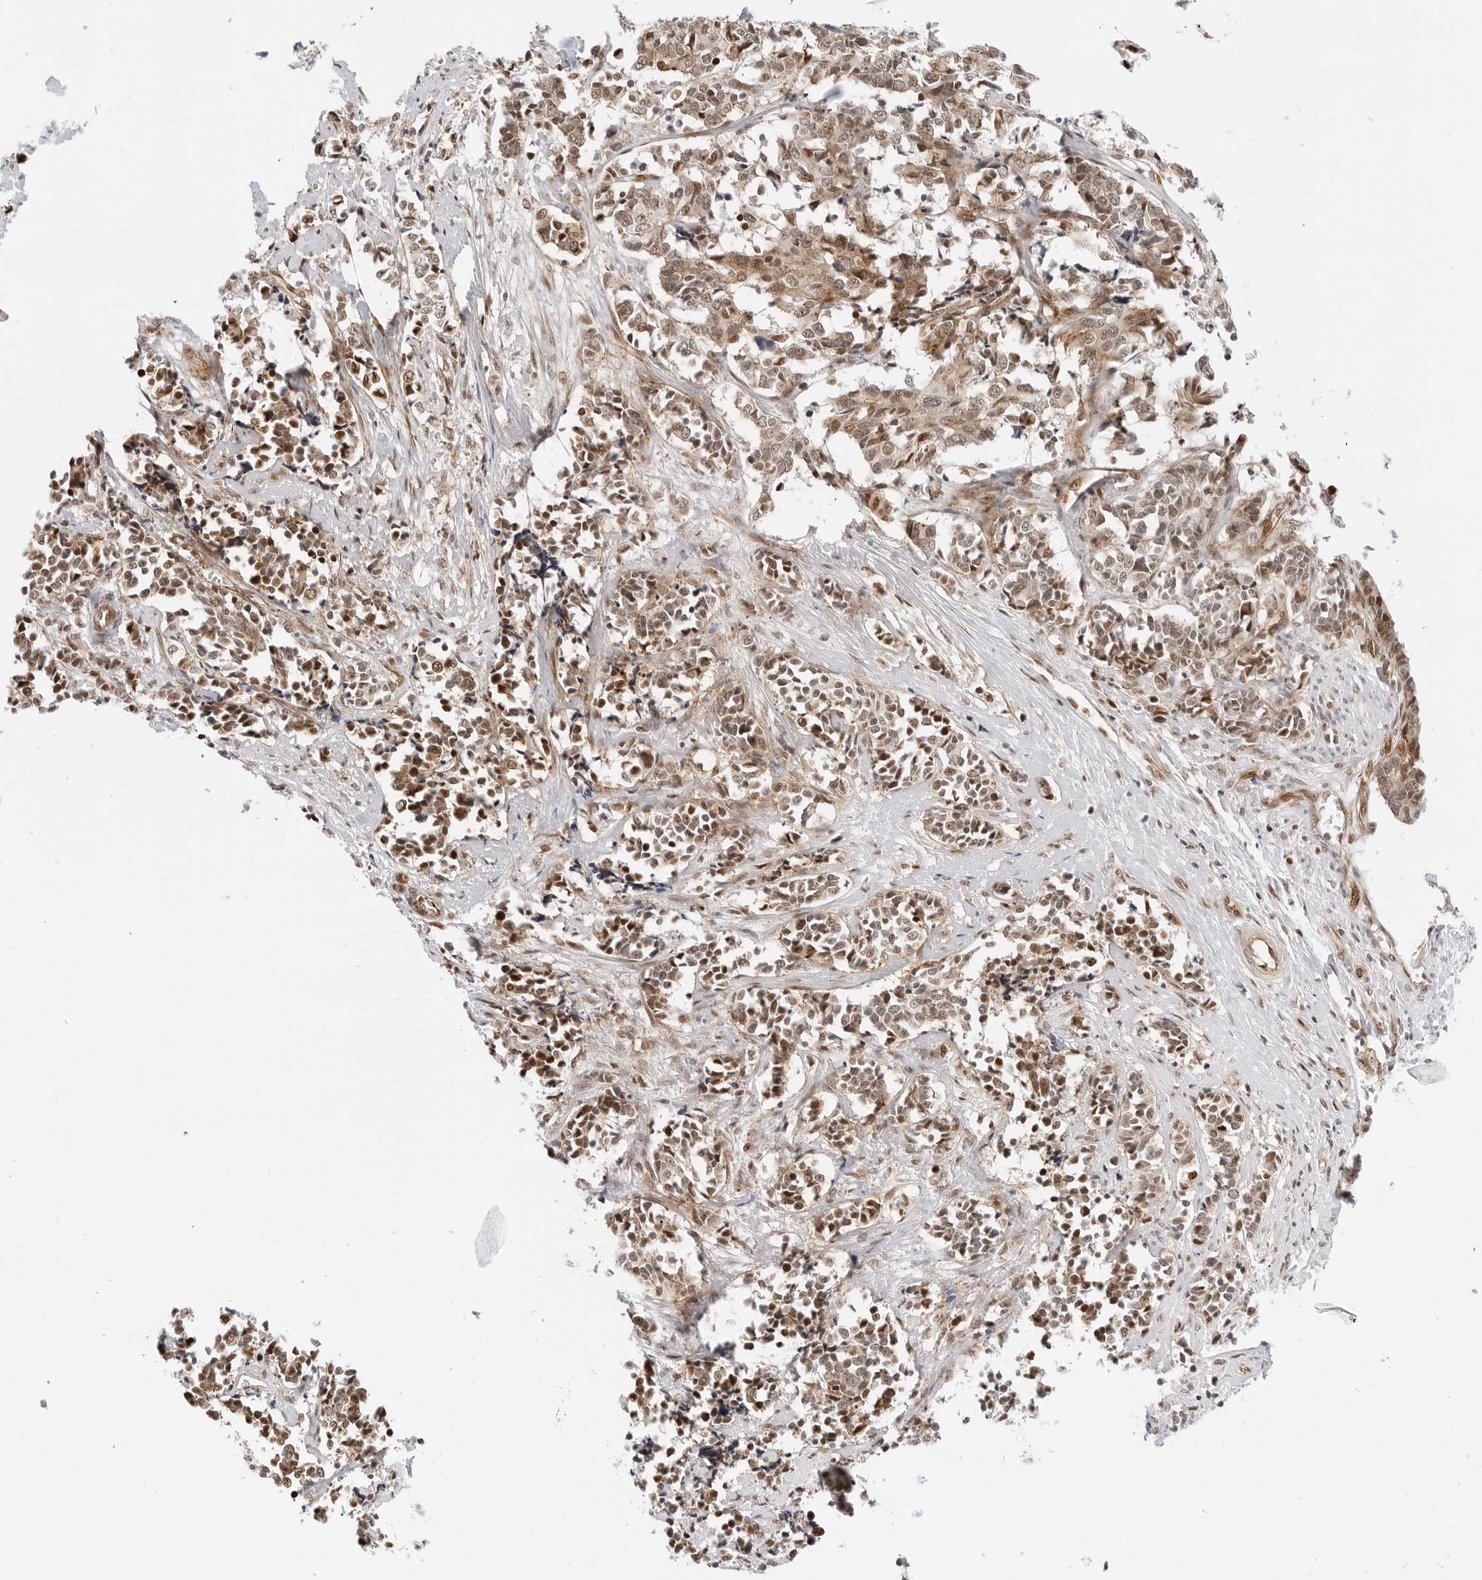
{"staining": {"intensity": "moderate", "quantity": ">75%", "location": "cytoplasmic/membranous,nuclear"}, "tissue": "cervical cancer", "cell_type": "Tumor cells", "image_type": "cancer", "snomed": [{"axis": "morphology", "description": "Normal tissue, NOS"}, {"axis": "morphology", "description": "Squamous cell carcinoma, NOS"}, {"axis": "topography", "description": "Cervix"}], "caption": "High-magnification brightfield microscopy of squamous cell carcinoma (cervical) stained with DAB (3,3'-diaminobenzidine) (brown) and counterstained with hematoxylin (blue). tumor cells exhibit moderate cytoplasmic/membranous and nuclear expression is seen in about>75% of cells. (DAB = brown stain, brightfield microscopy at high magnification).", "gene": "ZNF613", "patient": {"sex": "female", "age": 35}}